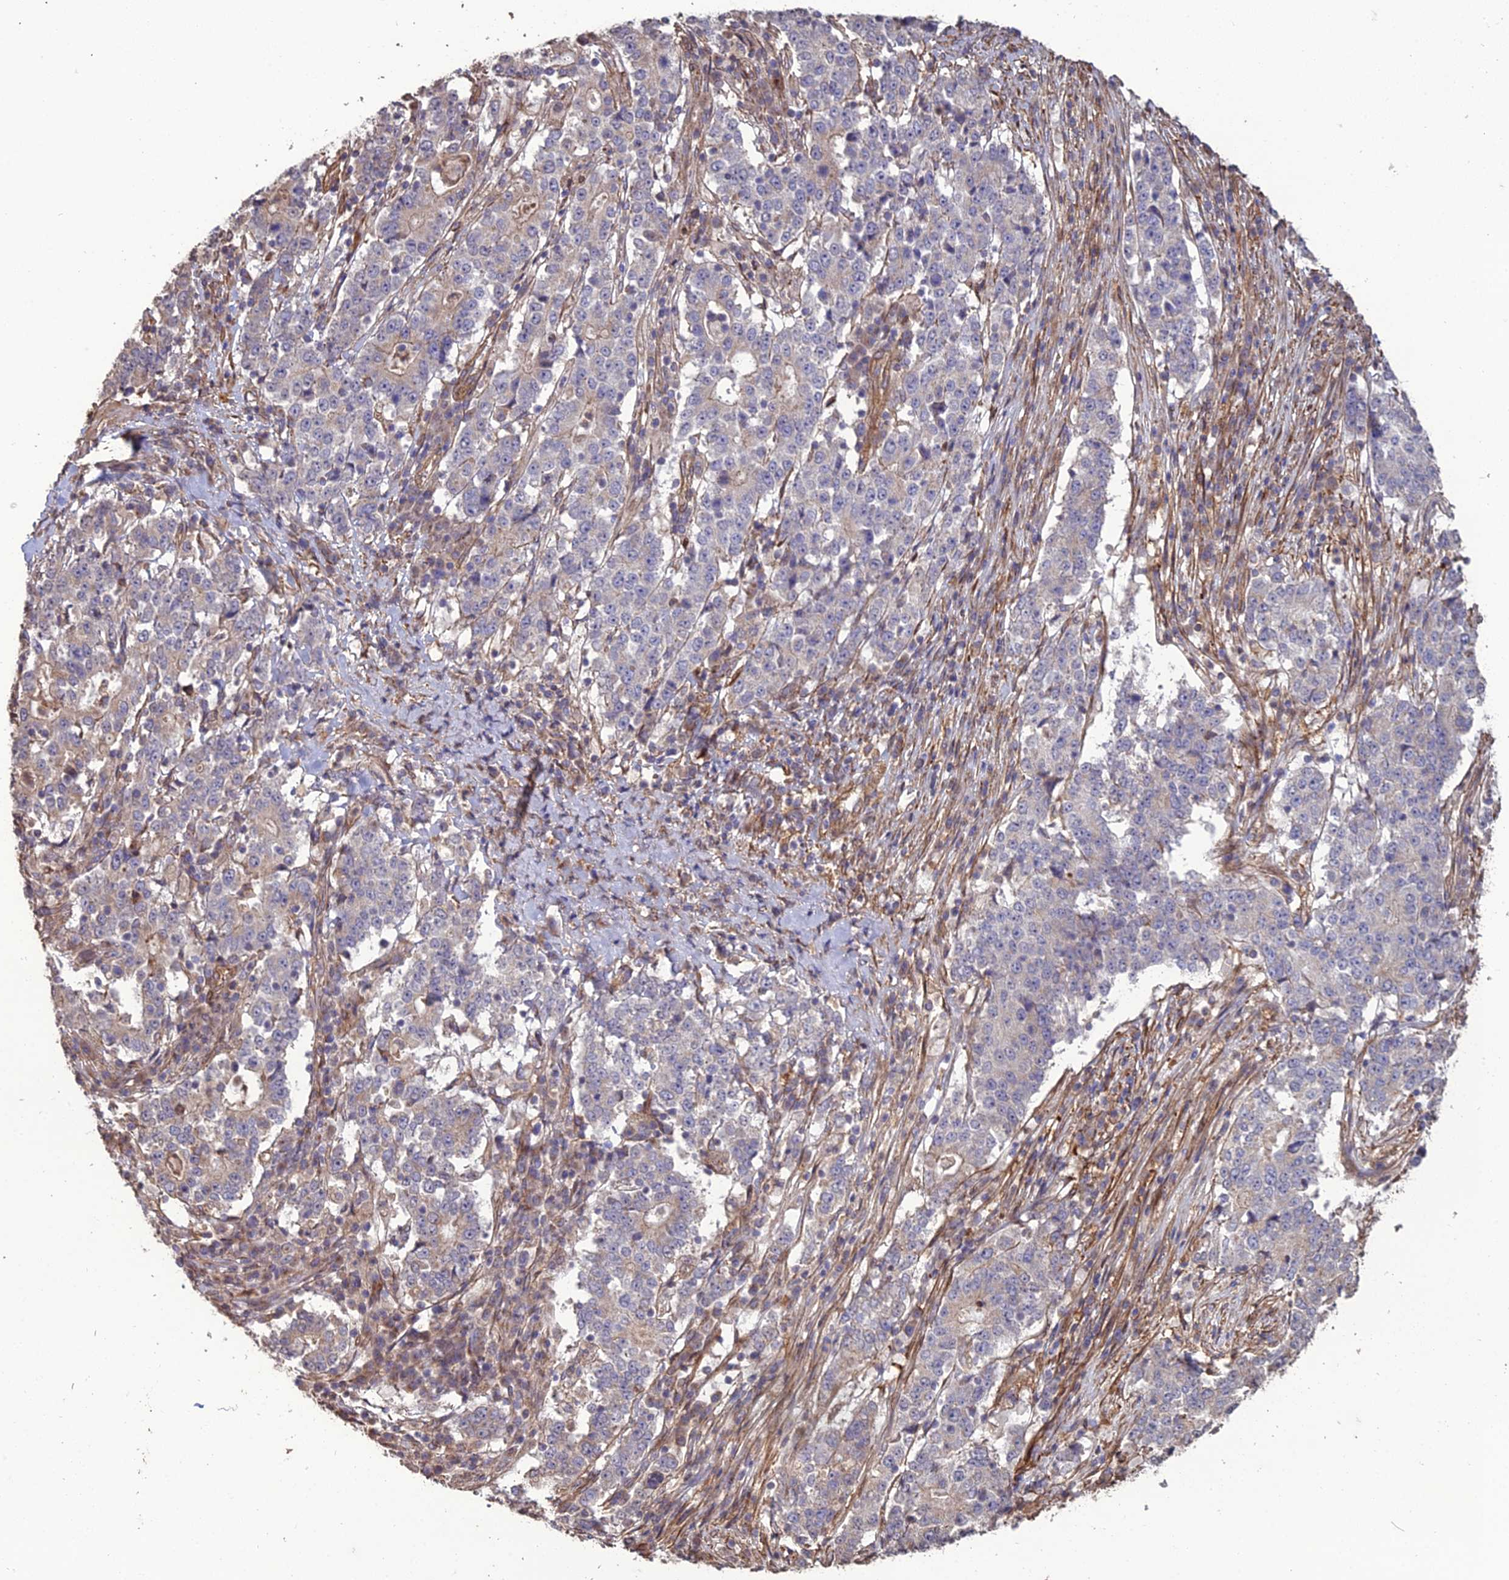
{"staining": {"intensity": "negative", "quantity": "none", "location": "none"}, "tissue": "stomach cancer", "cell_type": "Tumor cells", "image_type": "cancer", "snomed": [{"axis": "morphology", "description": "Adenocarcinoma, NOS"}, {"axis": "topography", "description": "Stomach"}], "caption": "The immunohistochemistry photomicrograph has no significant staining in tumor cells of stomach adenocarcinoma tissue.", "gene": "ATP6V0A2", "patient": {"sex": "male", "age": 59}}